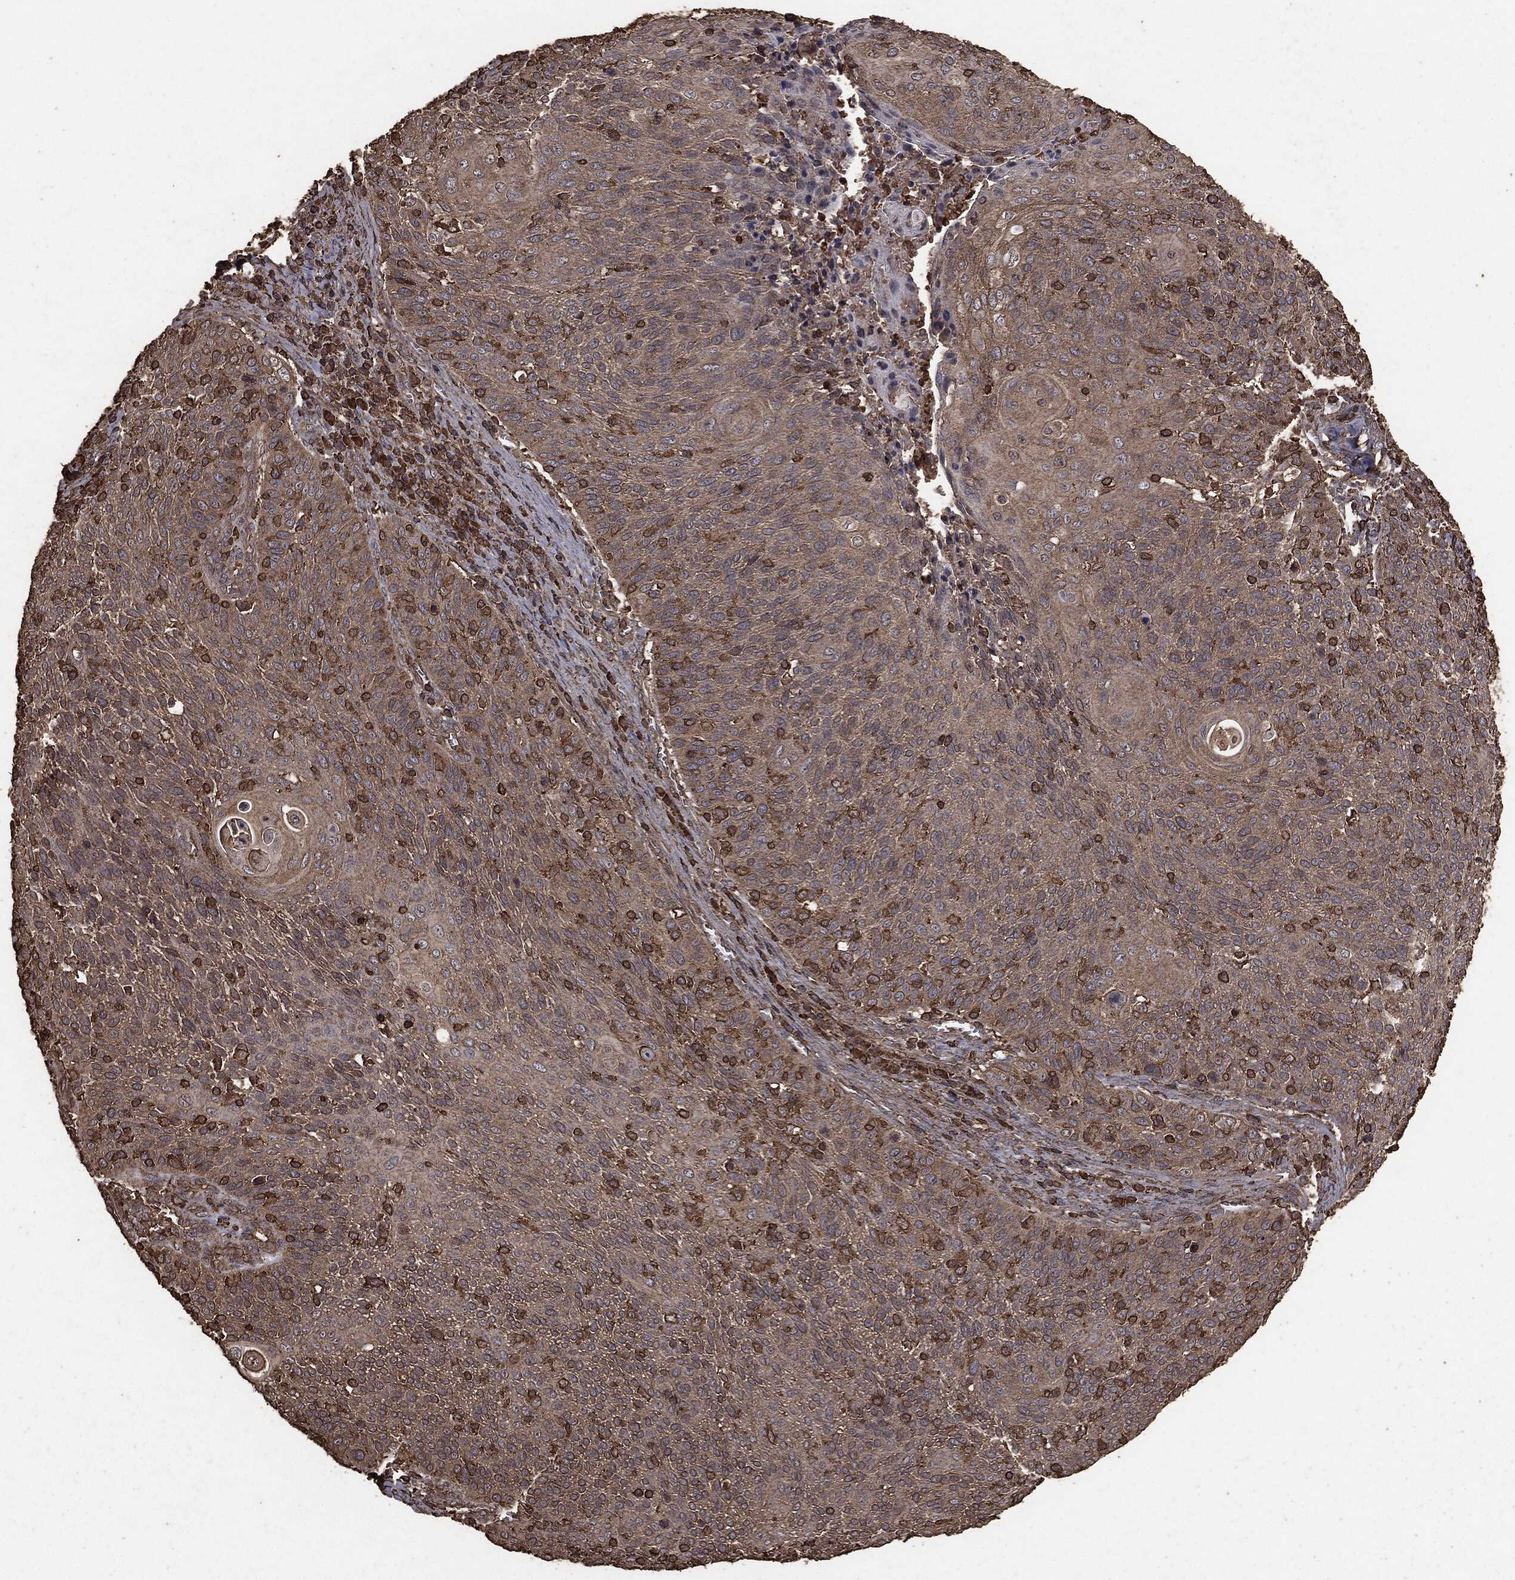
{"staining": {"intensity": "weak", "quantity": "25%-75%", "location": "cytoplasmic/membranous"}, "tissue": "cervical cancer", "cell_type": "Tumor cells", "image_type": "cancer", "snomed": [{"axis": "morphology", "description": "Squamous cell carcinoma, NOS"}, {"axis": "topography", "description": "Cervix"}], "caption": "Cervical cancer stained with immunohistochemistry (IHC) reveals weak cytoplasmic/membranous positivity in approximately 25%-75% of tumor cells.", "gene": "MTOR", "patient": {"sex": "female", "age": 31}}